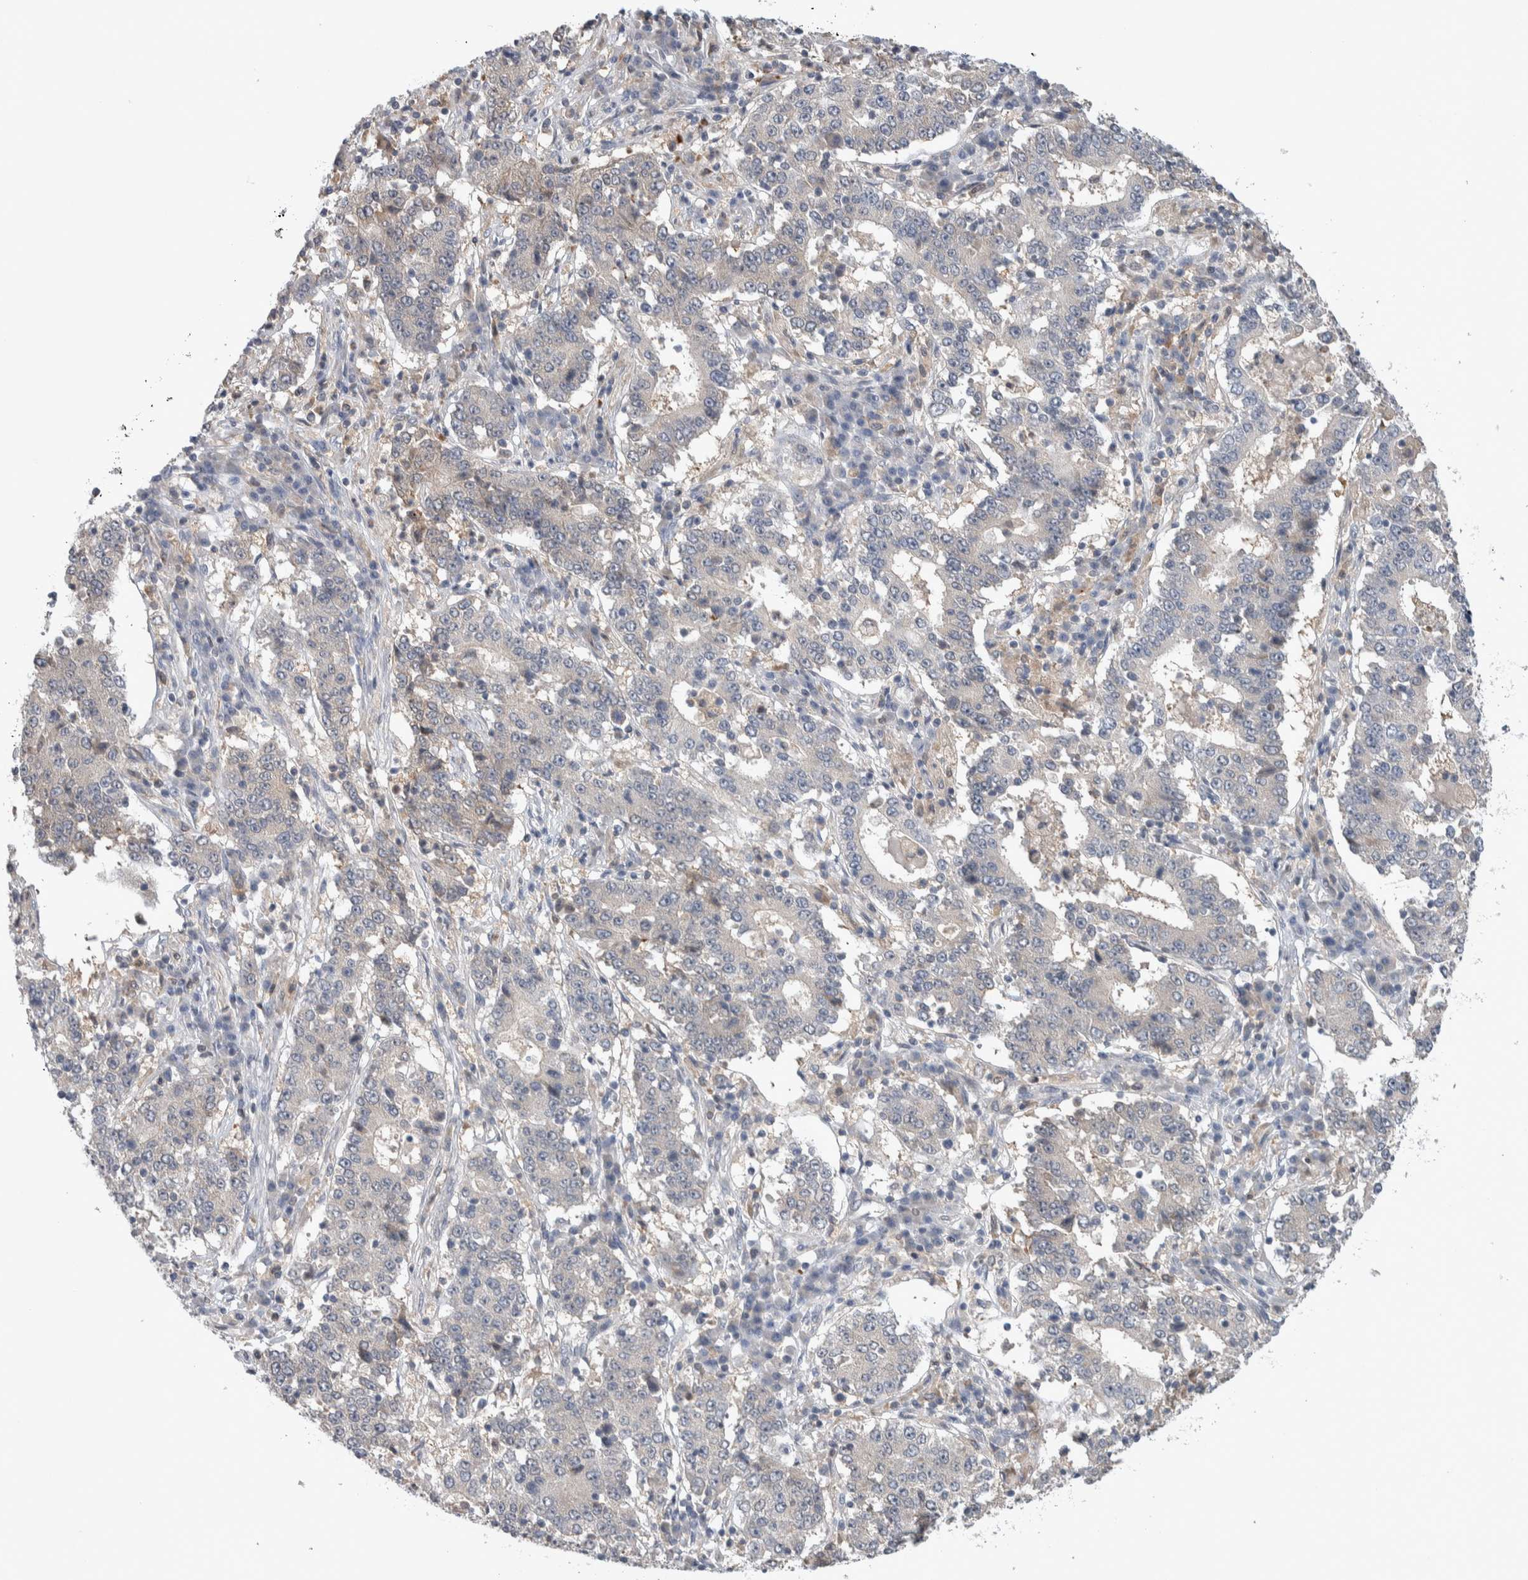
{"staining": {"intensity": "negative", "quantity": "none", "location": "none"}, "tissue": "stomach cancer", "cell_type": "Tumor cells", "image_type": "cancer", "snomed": [{"axis": "morphology", "description": "Adenocarcinoma, NOS"}, {"axis": "topography", "description": "Stomach"}], "caption": "A histopathology image of stomach adenocarcinoma stained for a protein demonstrates no brown staining in tumor cells.", "gene": "HTATIP2", "patient": {"sex": "male", "age": 59}}